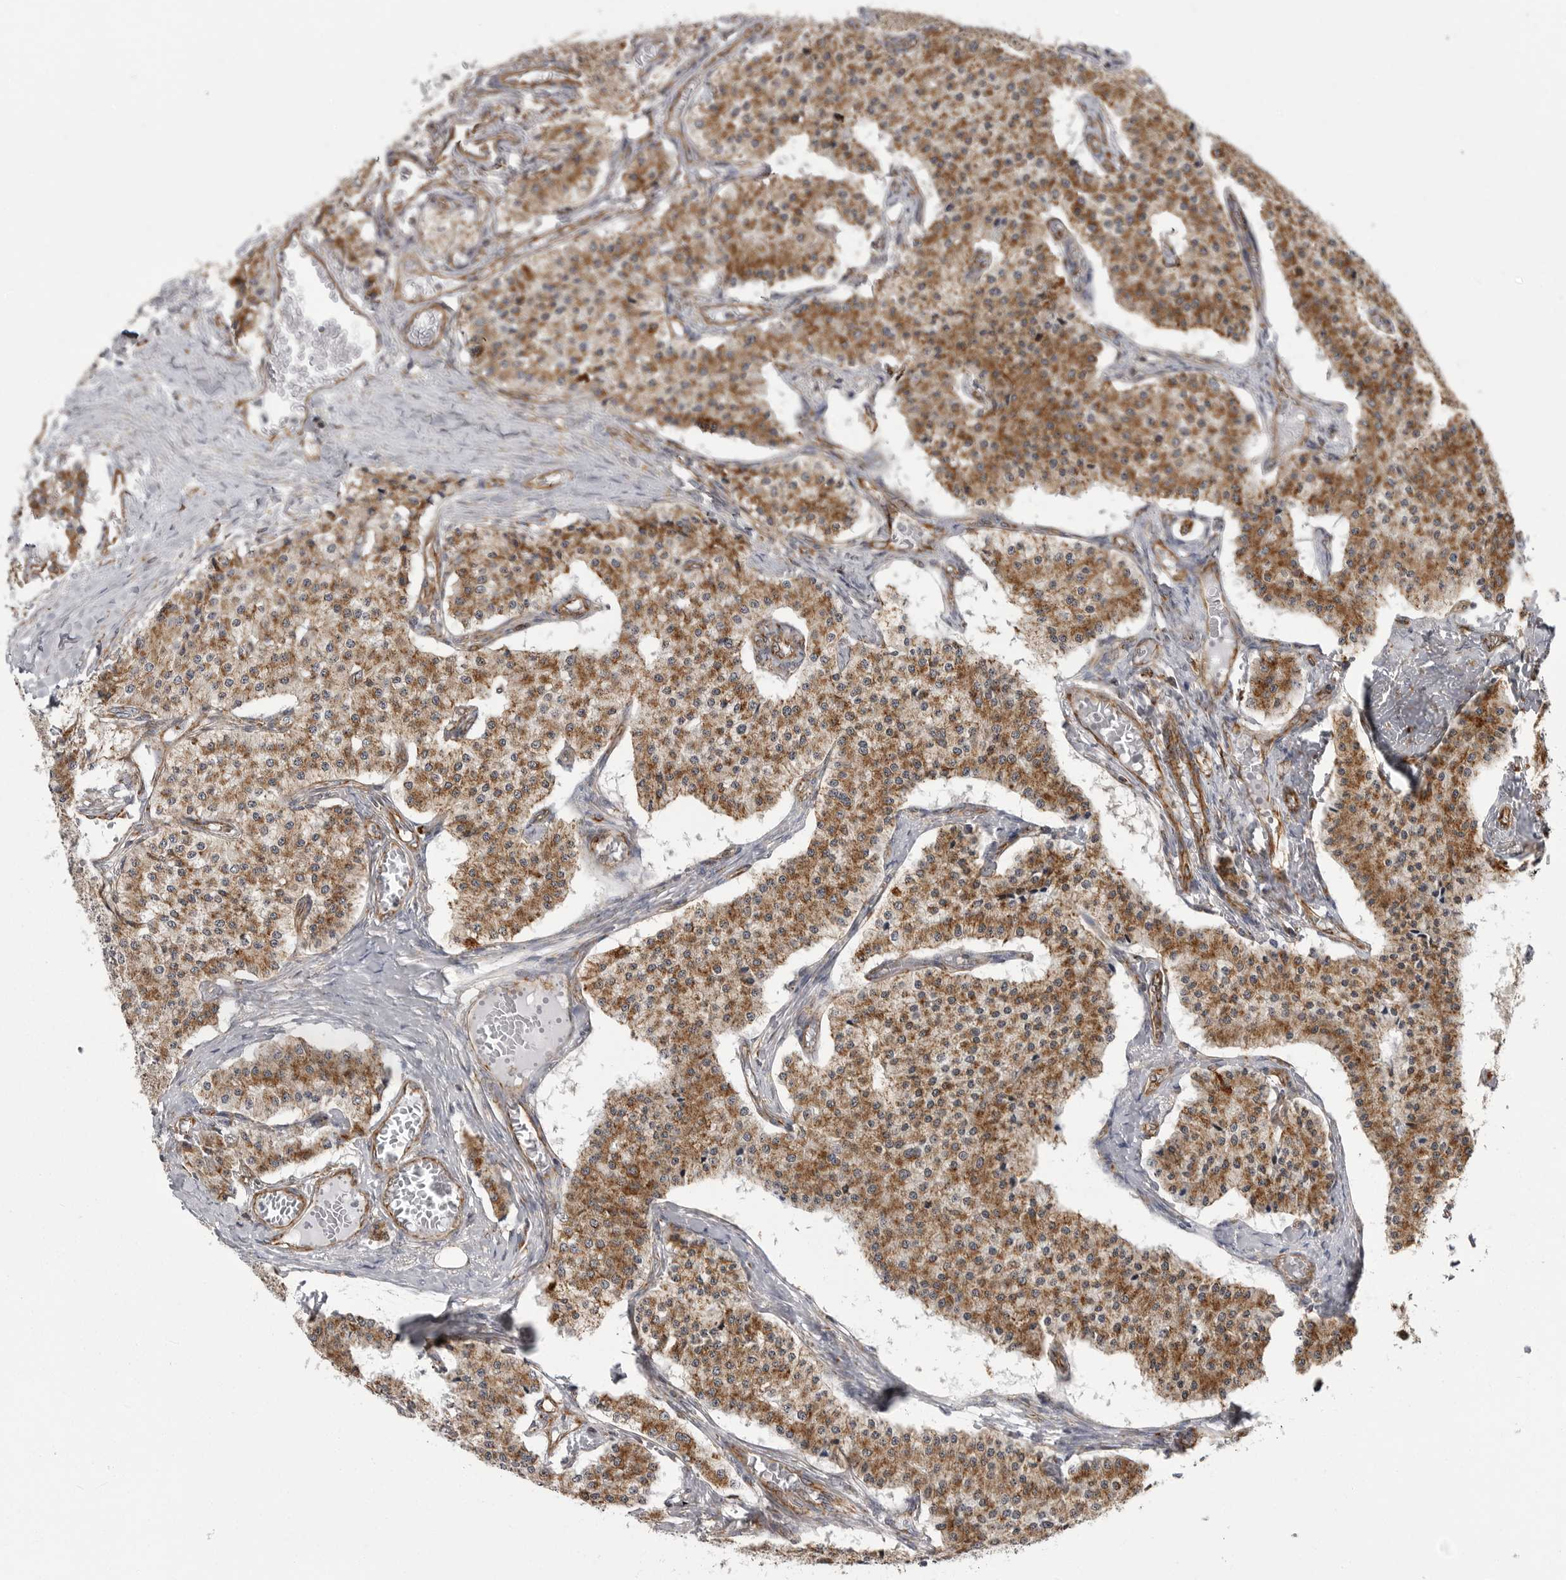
{"staining": {"intensity": "moderate", "quantity": ">75%", "location": "cytoplasmic/membranous"}, "tissue": "carcinoid", "cell_type": "Tumor cells", "image_type": "cancer", "snomed": [{"axis": "morphology", "description": "Carcinoid, malignant, NOS"}, {"axis": "topography", "description": "Colon"}], "caption": "Protein expression analysis of malignant carcinoid shows moderate cytoplasmic/membranous staining in about >75% of tumor cells.", "gene": "FH", "patient": {"sex": "female", "age": 52}}